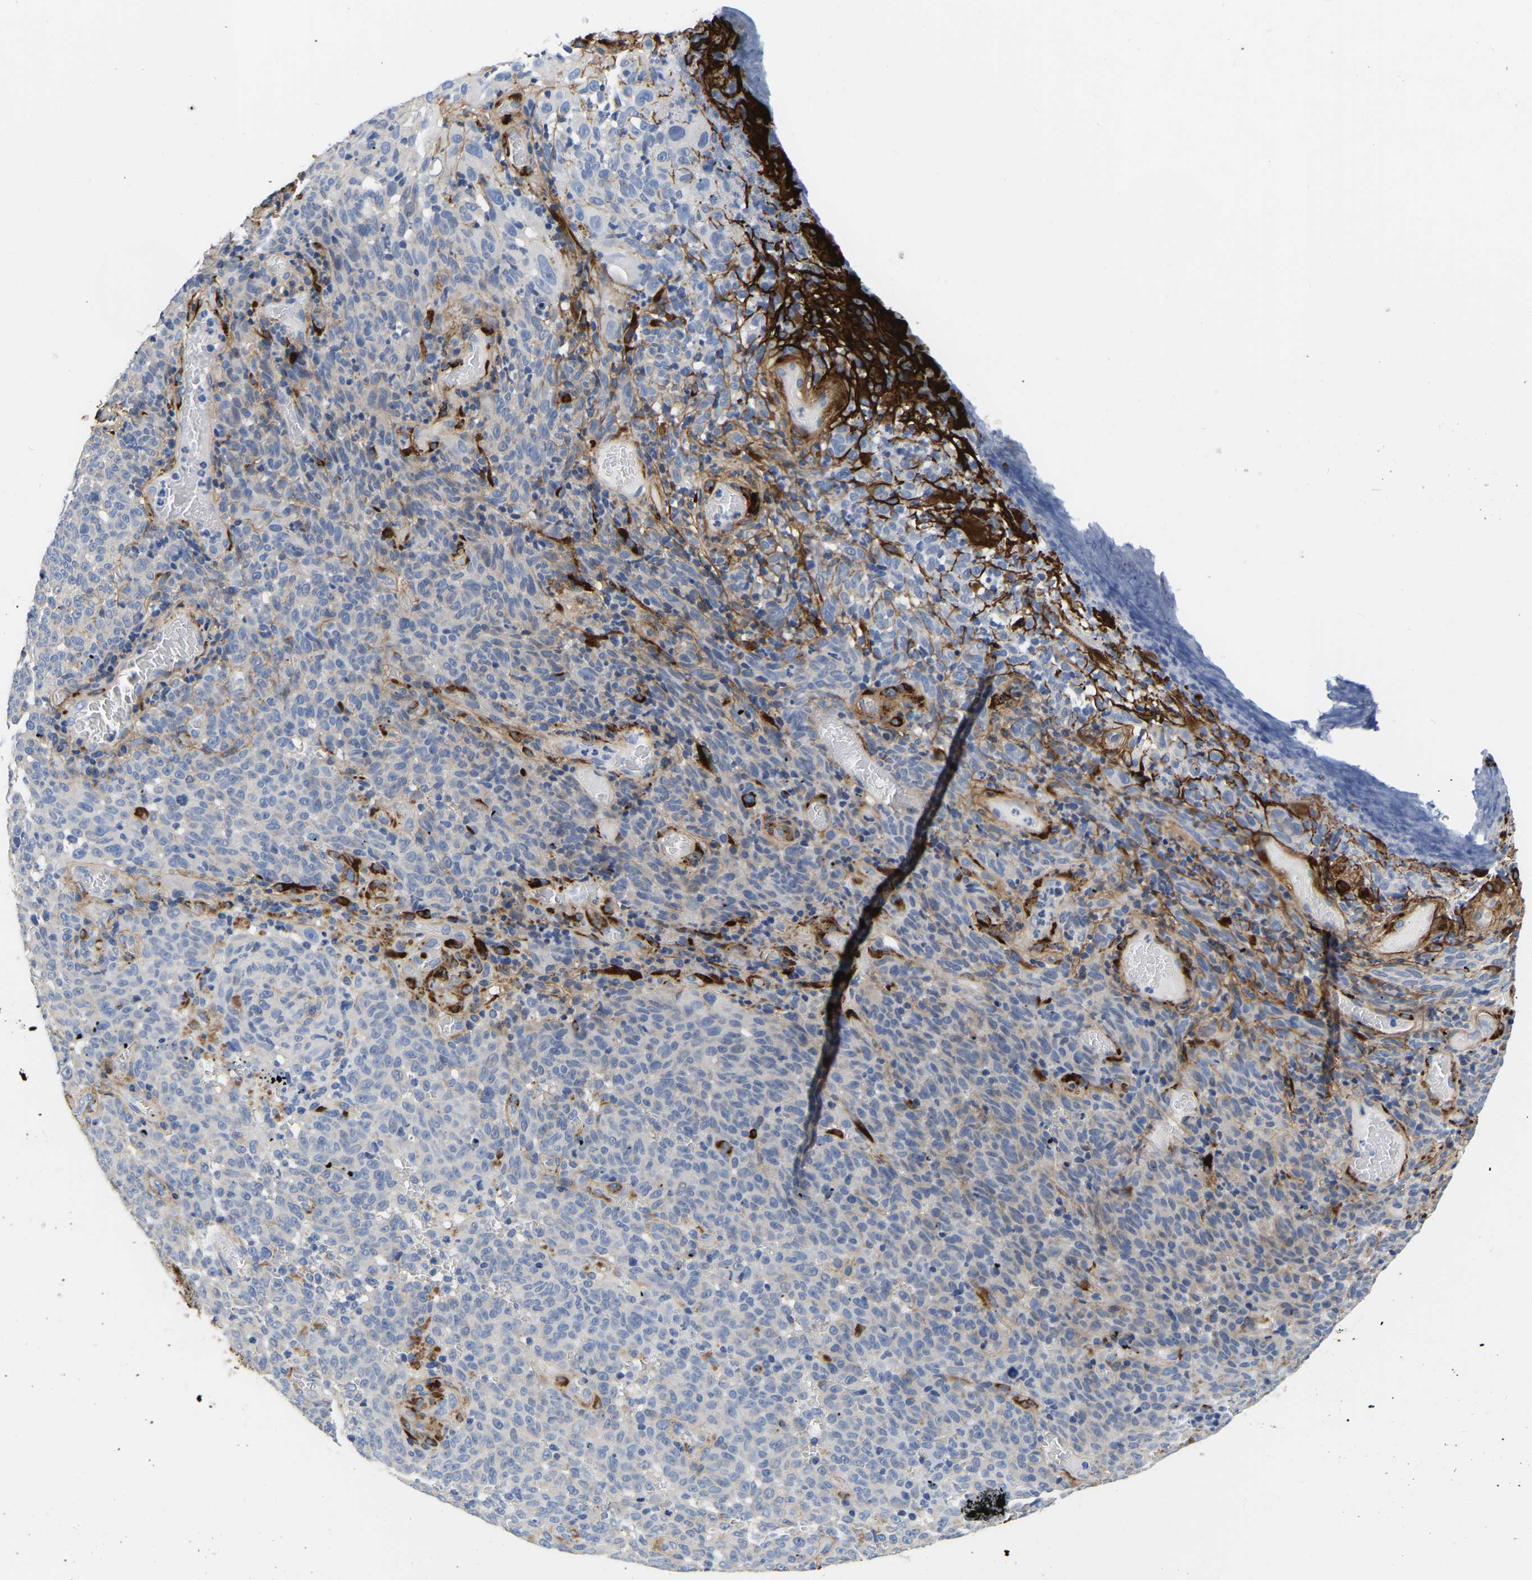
{"staining": {"intensity": "negative", "quantity": "none", "location": "none"}, "tissue": "melanoma", "cell_type": "Tumor cells", "image_type": "cancer", "snomed": [{"axis": "morphology", "description": "Malignant melanoma, NOS"}, {"axis": "topography", "description": "Skin"}], "caption": "IHC image of melanoma stained for a protein (brown), which shows no expression in tumor cells. (DAB immunohistochemistry (IHC) visualized using brightfield microscopy, high magnification).", "gene": "COL6A1", "patient": {"sex": "female", "age": 82}}